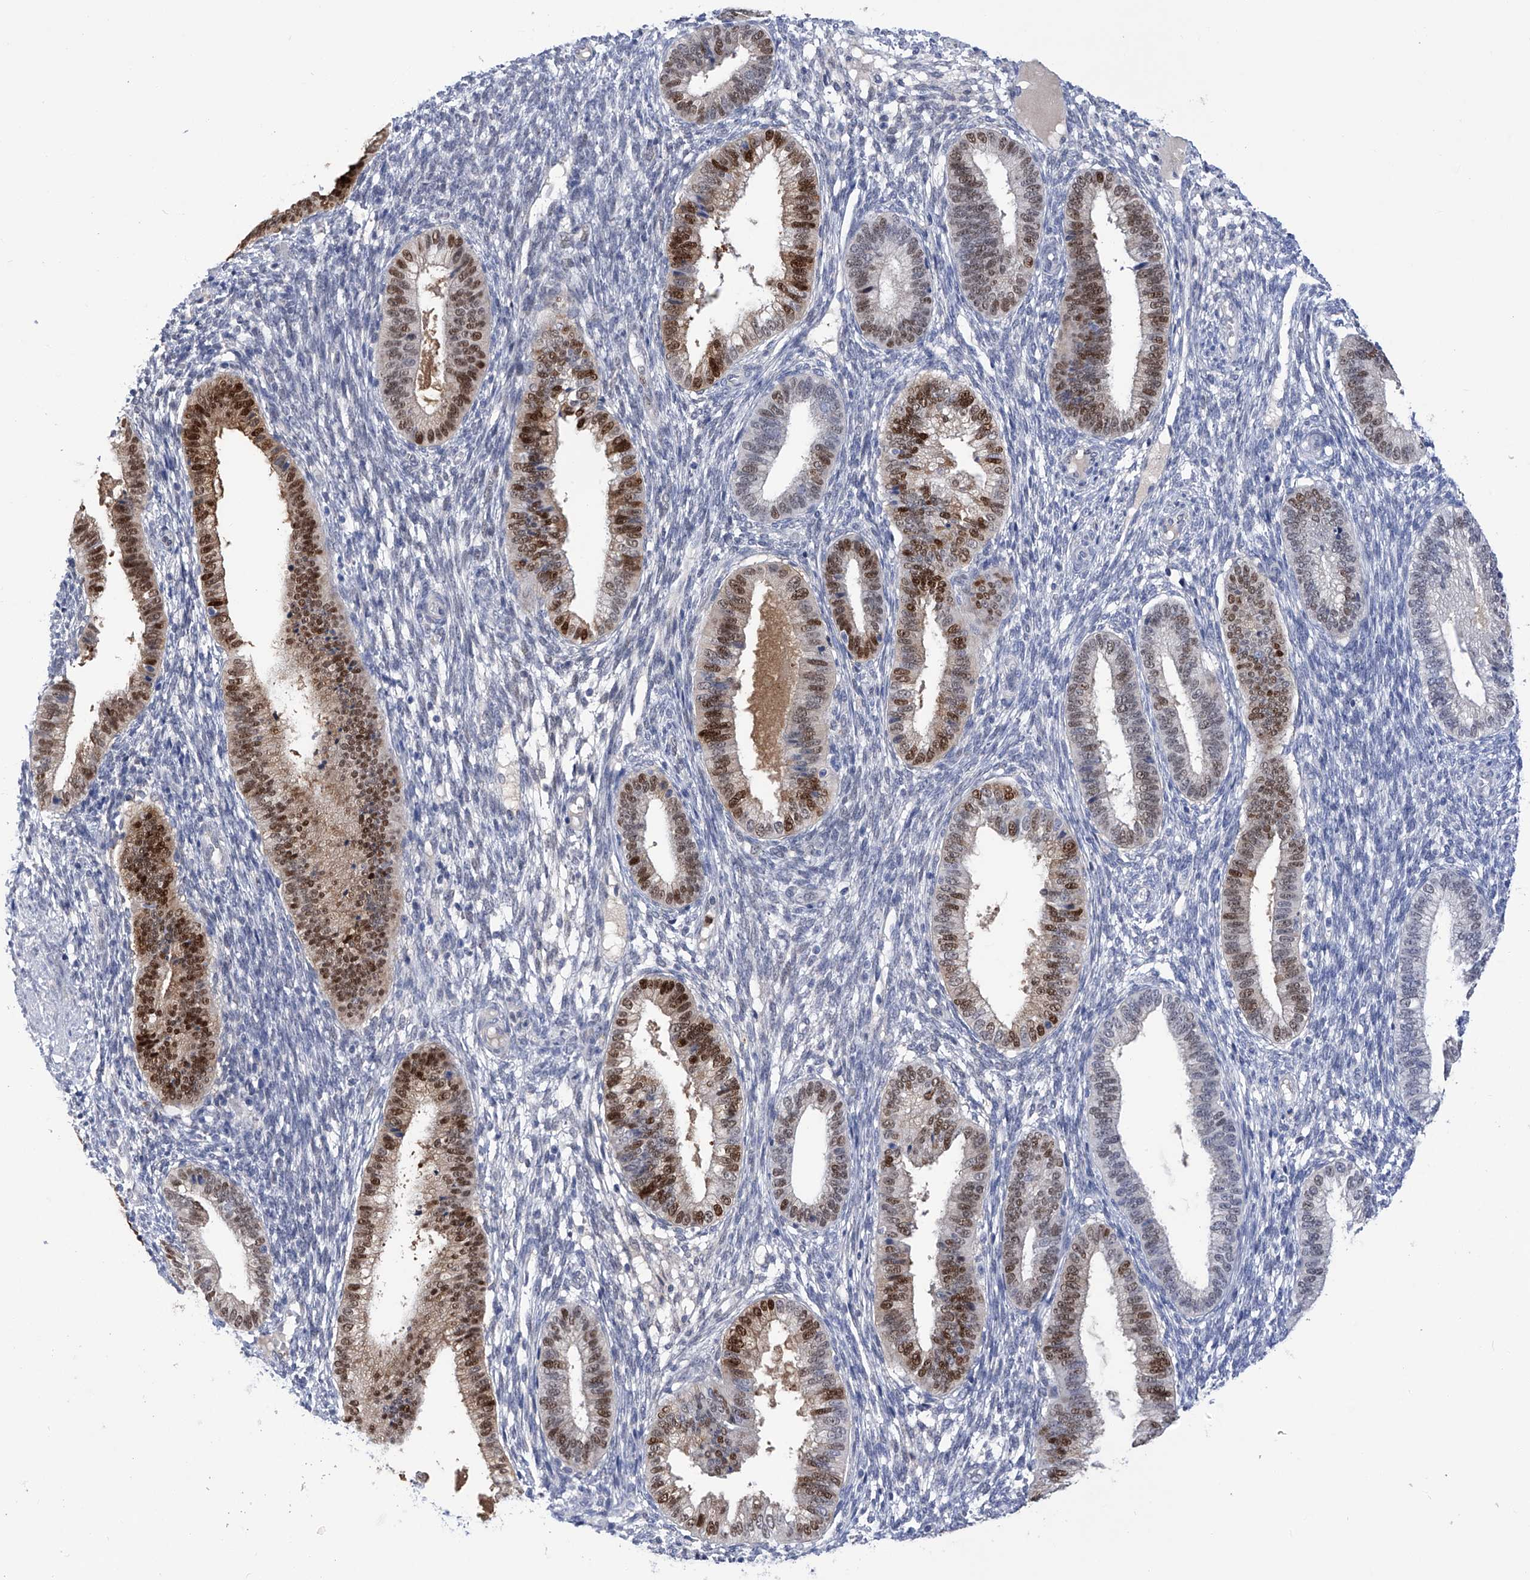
{"staining": {"intensity": "negative", "quantity": "none", "location": "none"}, "tissue": "endometrium", "cell_type": "Cells in endometrial stroma", "image_type": "normal", "snomed": [{"axis": "morphology", "description": "Normal tissue, NOS"}, {"axis": "topography", "description": "Endometrium"}], "caption": "The immunohistochemistry image has no significant staining in cells in endometrial stroma of endometrium.", "gene": "PHF20", "patient": {"sex": "female", "age": 39}}